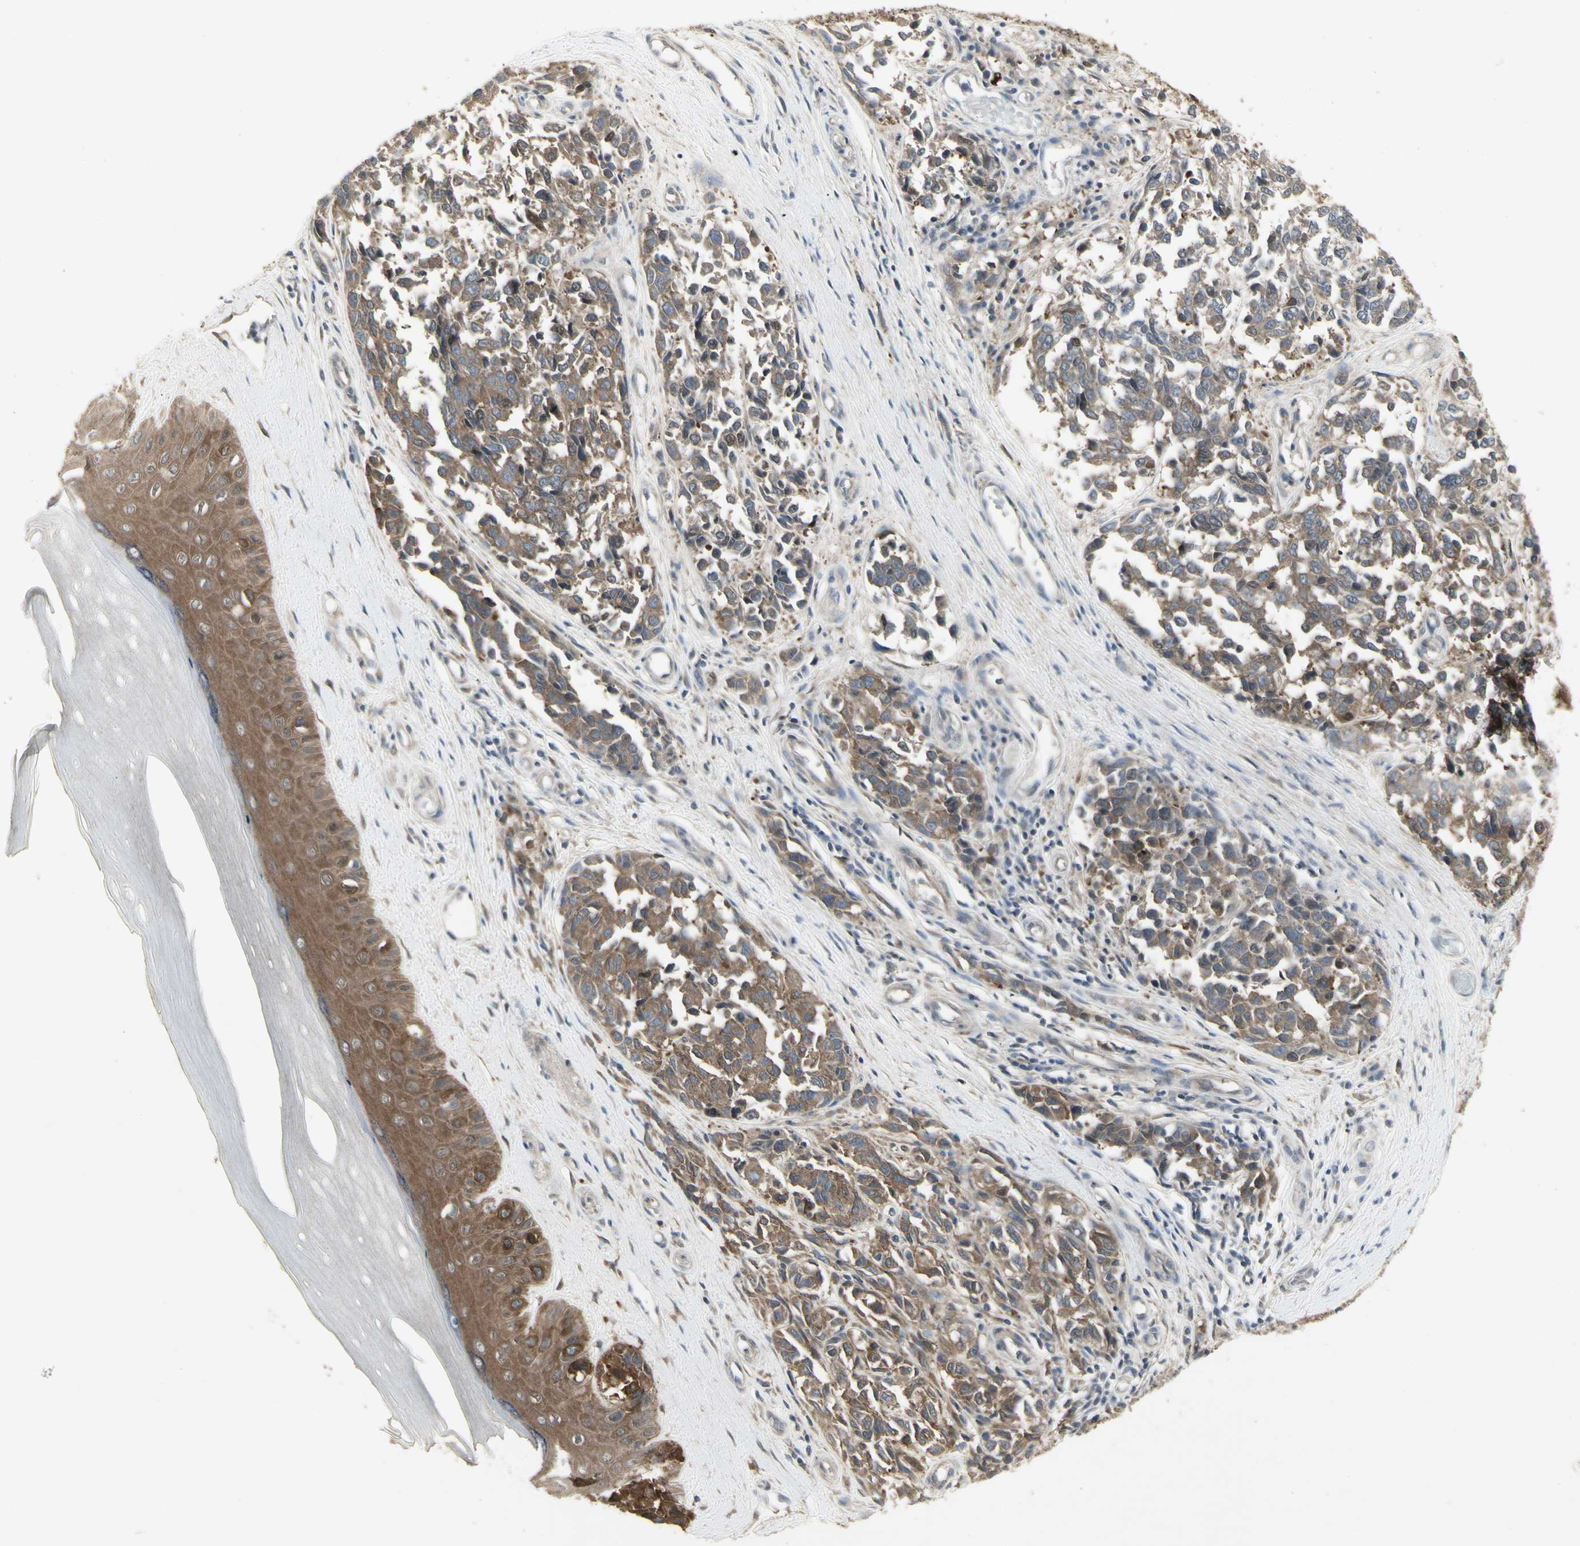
{"staining": {"intensity": "moderate", "quantity": ">75%", "location": "cytoplasmic/membranous"}, "tissue": "melanoma", "cell_type": "Tumor cells", "image_type": "cancer", "snomed": [{"axis": "morphology", "description": "Malignant melanoma, NOS"}, {"axis": "topography", "description": "Skin"}], "caption": "Human melanoma stained for a protein (brown) demonstrates moderate cytoplasmic/membranous positive expression in about >75% of tumor cells.", "gene": "CHURC1-FNTB", "patient": {"sex": "female", "age": 64}}